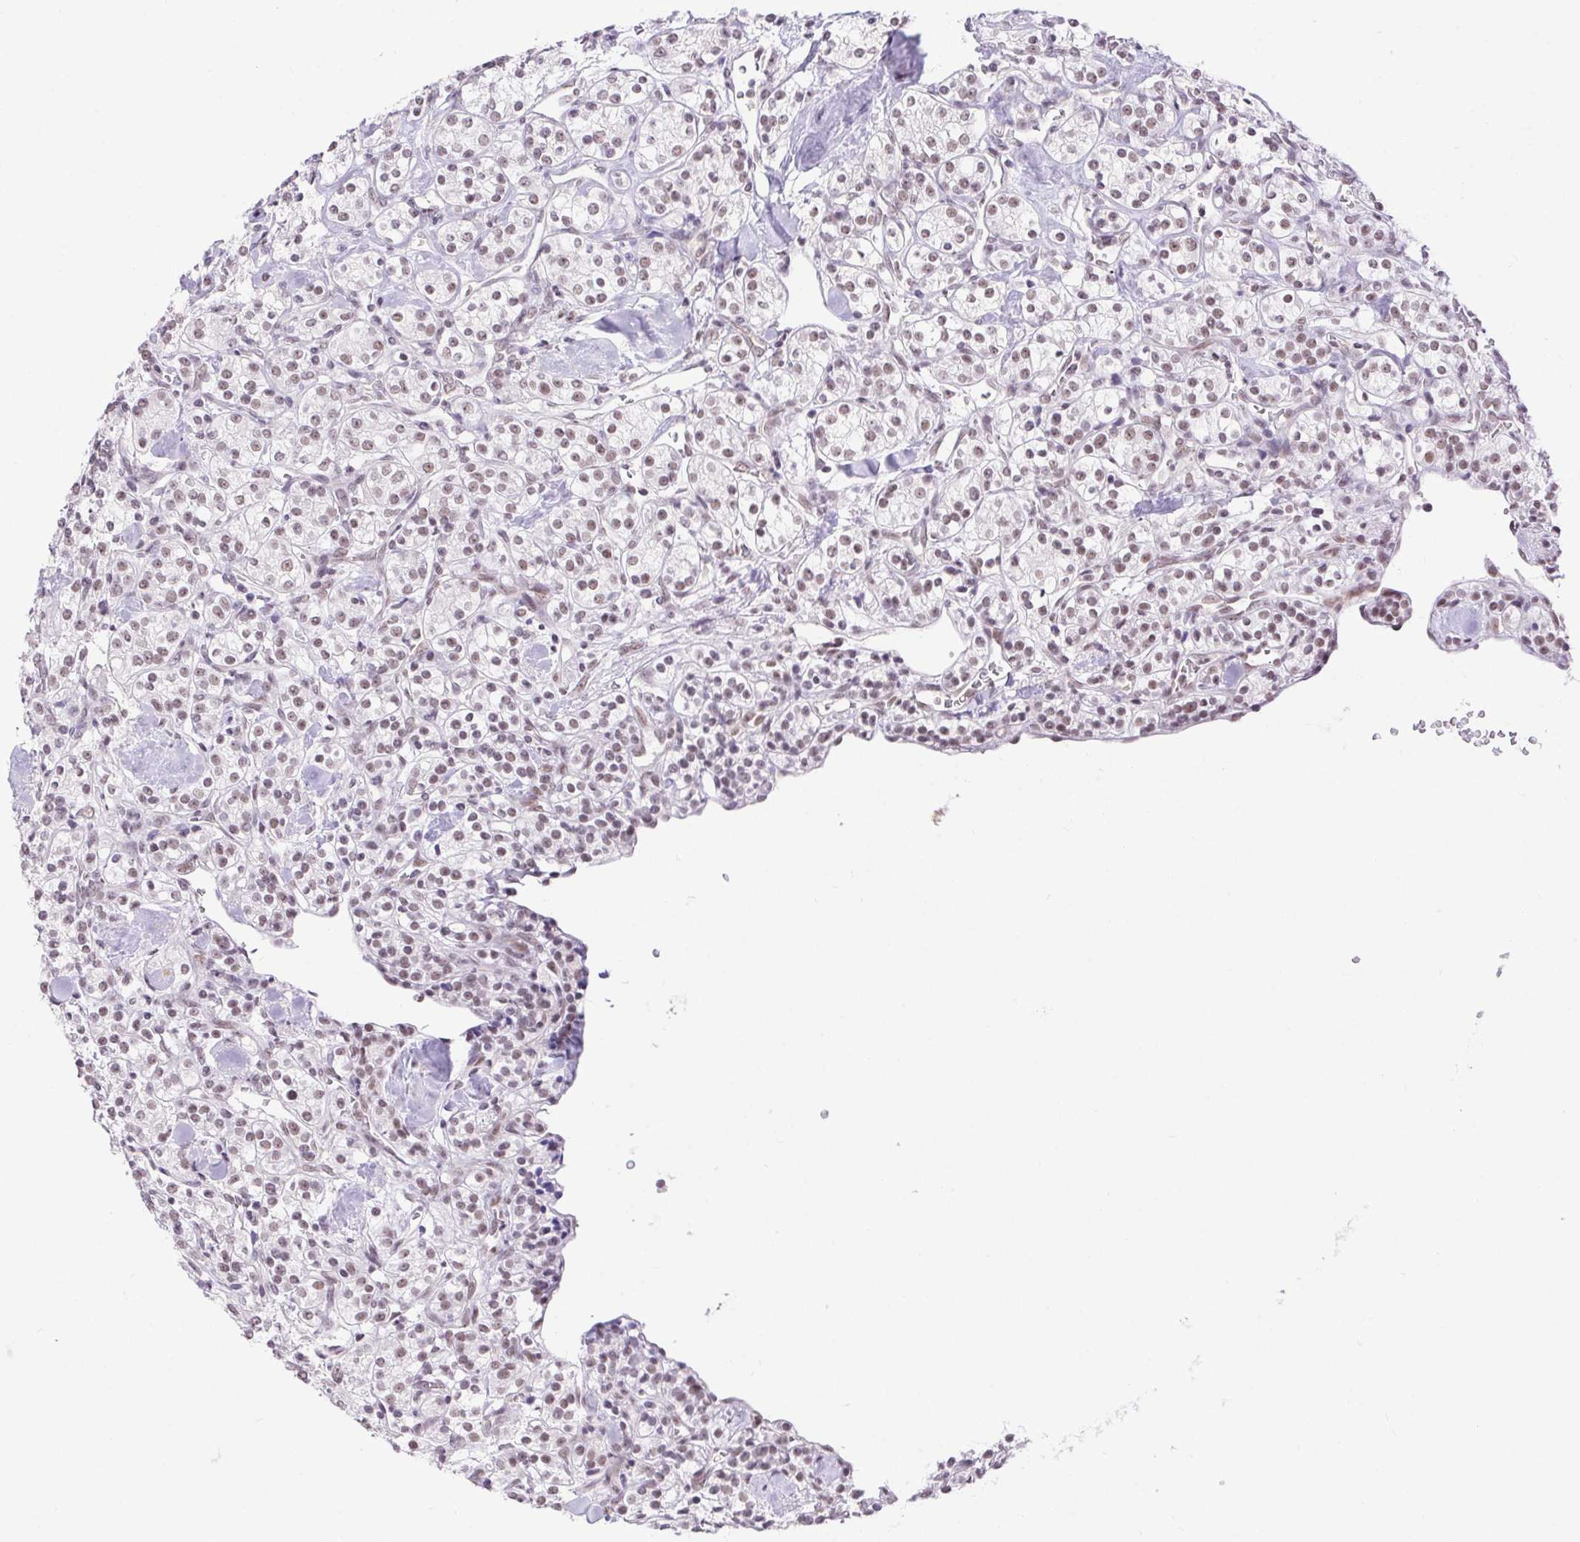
{"staining": {"intensity": "weak", "quantity": "25%-75%", "location": "nuclear"}, "tissue": "renal cancer", "cell_type": "Tumor cells", "image_type": "cancer", "snomed": [{"axis": "morphology", "description": "Adenocarcinoma, NOS"}, {"axis": "topography", "description": "Kidney"}], "caption": "Immunohistochemistry (IHC) of human renal cancer (adenocarcinoma) demonstrates low levels of weak nuclear staining in about 25%-75% of tumor cells. (brown staining indicates protein expression, while blue staining denotes nuclei).", "gene": "DDX17", "patient": {"sex": "male", "age": 77}}